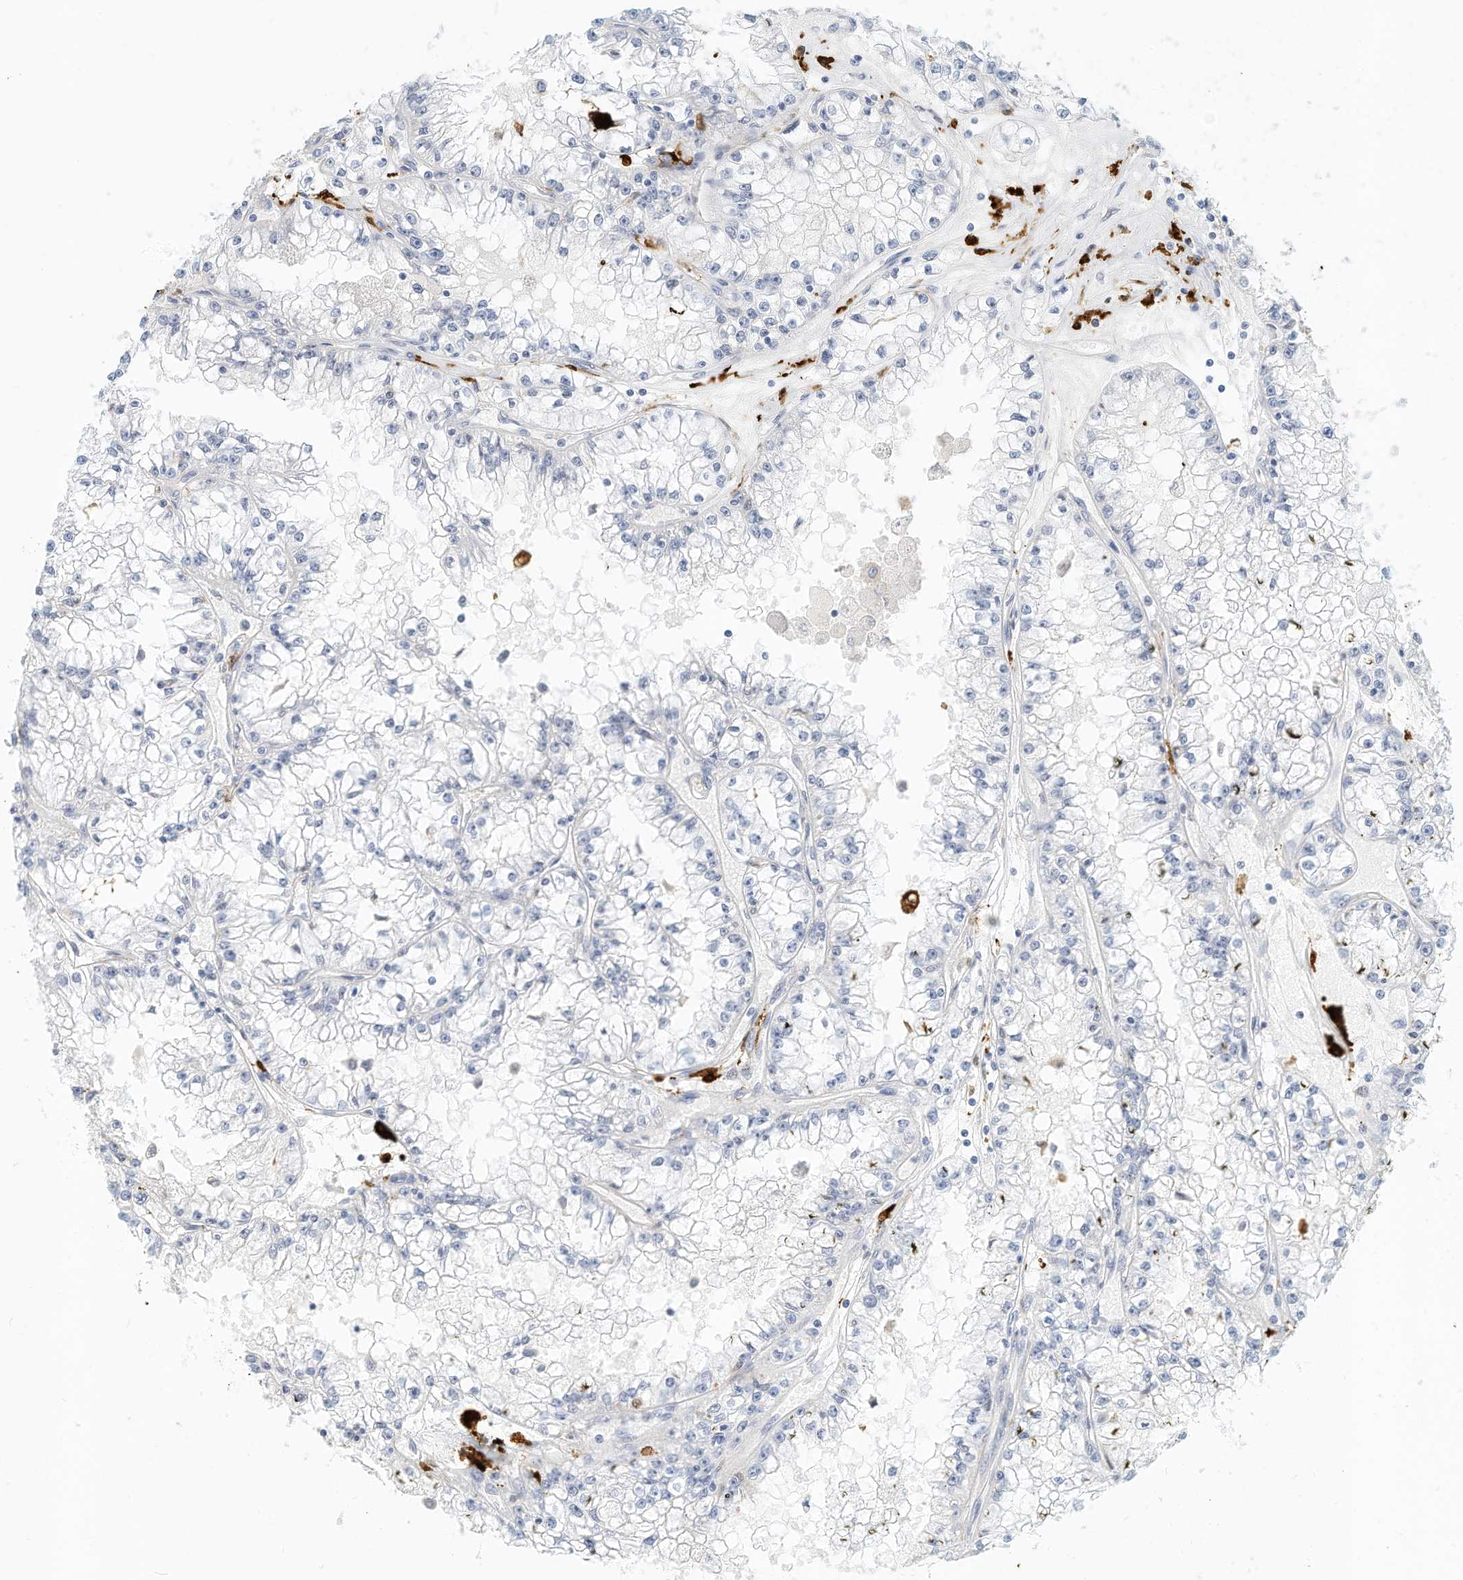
{"staining": {"intensity": "negative", "quantity": "none", "location": "none"}, "tissue": "renal cancer", "cell_type": "Tumor cells", "image_type": "cancer", "snomed": [{"axis": "morphology", "description": "Adenocarcinoma, NOS"}, {"axis": "topography", "description": "Kidney"}], "caption": "Image shows no significant protein positivity in tumor cells of renal cancer (adenocarcinoma).", "gene": "MICAL1", "patient": {"sex": "male", "age": 56}}